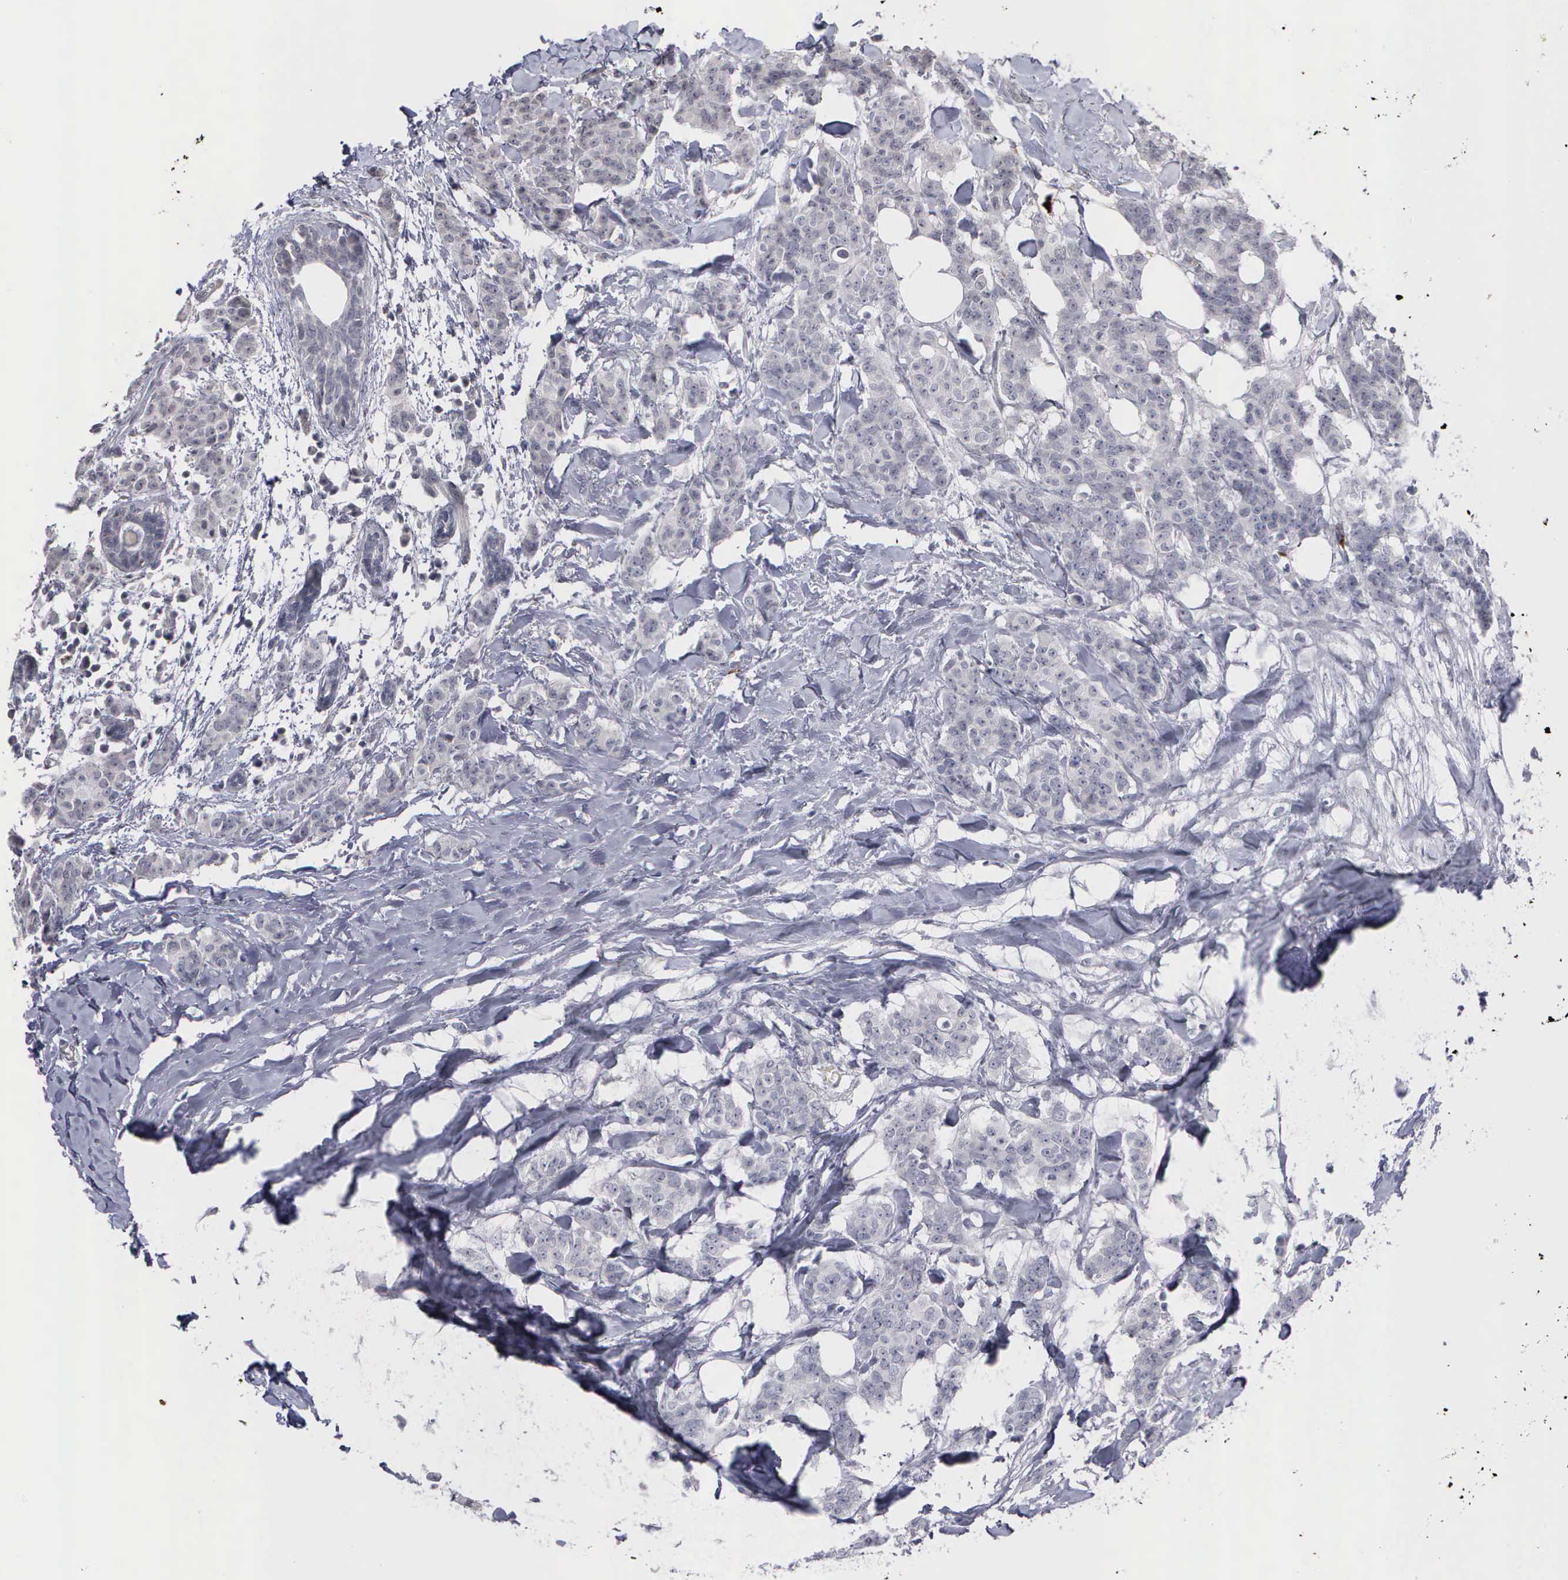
{"staining": {"intensity": "negative", "quantity": "none", "location": "none"}, "tissue": "breast cancer", "cell_type": "Tumor cells", "image_type": "cancer", "snomed": [{"axis": "morphology", "description": "Duct carcinoma"}, {"axis": "topography", "description": "Breast"}], "caption": "This is an immunohistochemistry image of human invasive ductal carcinoma (breast). There is no expression in tumor cells.", "gene": "MMP9", "patient": {"sex": "female", "age": 40}}